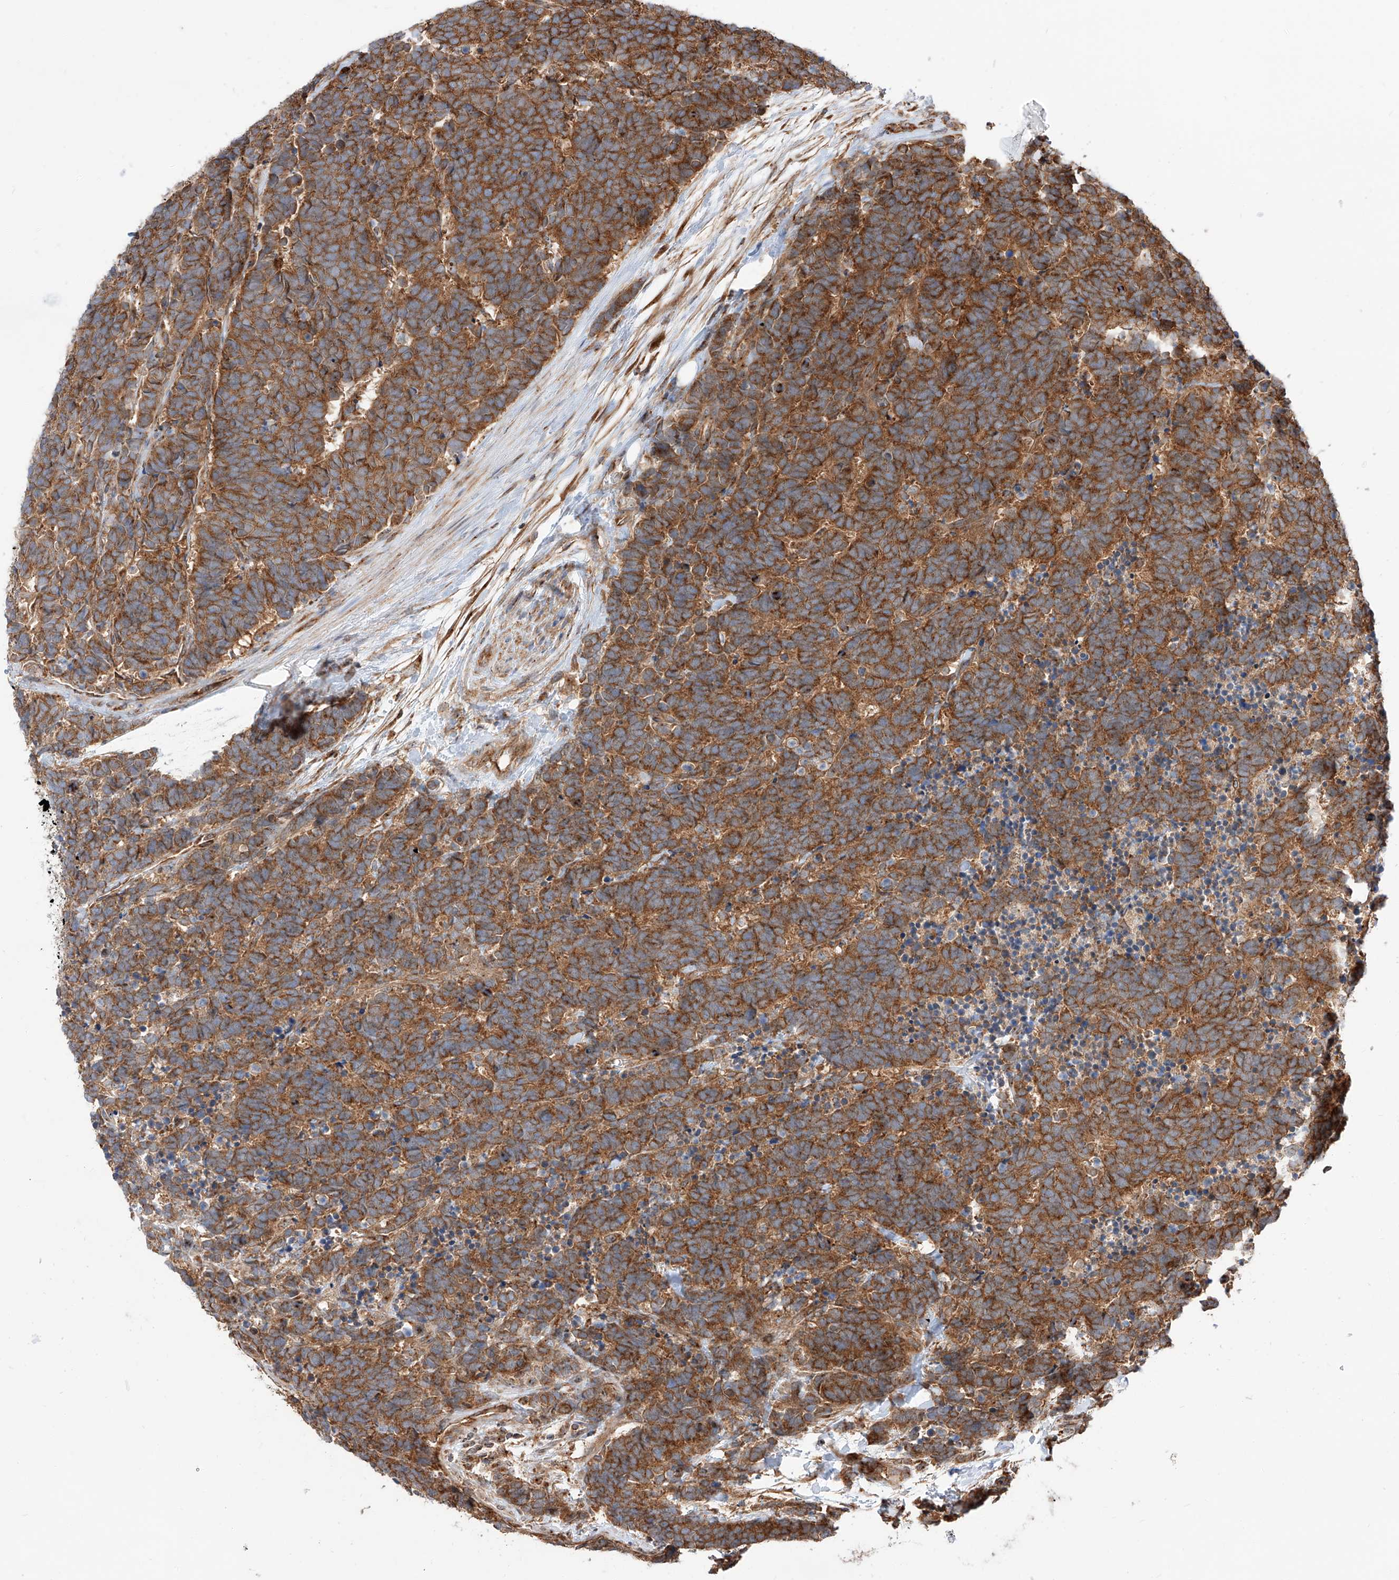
{"staining": {"intensity": "strong", "quantity": ">75%", "location": "cytoplasmic/membranous"}, "tissue": "carcinoid", "cell_type": "Tumor cells", "image_type": "cancer", "snomed": [{"axis": "morphology", "description": "Carcinoma, NOS"}, {"axis": "morphology", "description": "Carcinoid, malignant, NOS"}, {"axis": "topography", "description": "Urinary bladder"}], "caption": "Tumor cells demonstrate strong cytoplasmic/membranous positivity in about >75% of cells in carcinoma. (Stains: DAB in brown, nuclei in blue, Microscopy: brightfield microscopy at high magnification).", "gene": "ISCA2", "patient": {"sex": "male", "age": 57}}